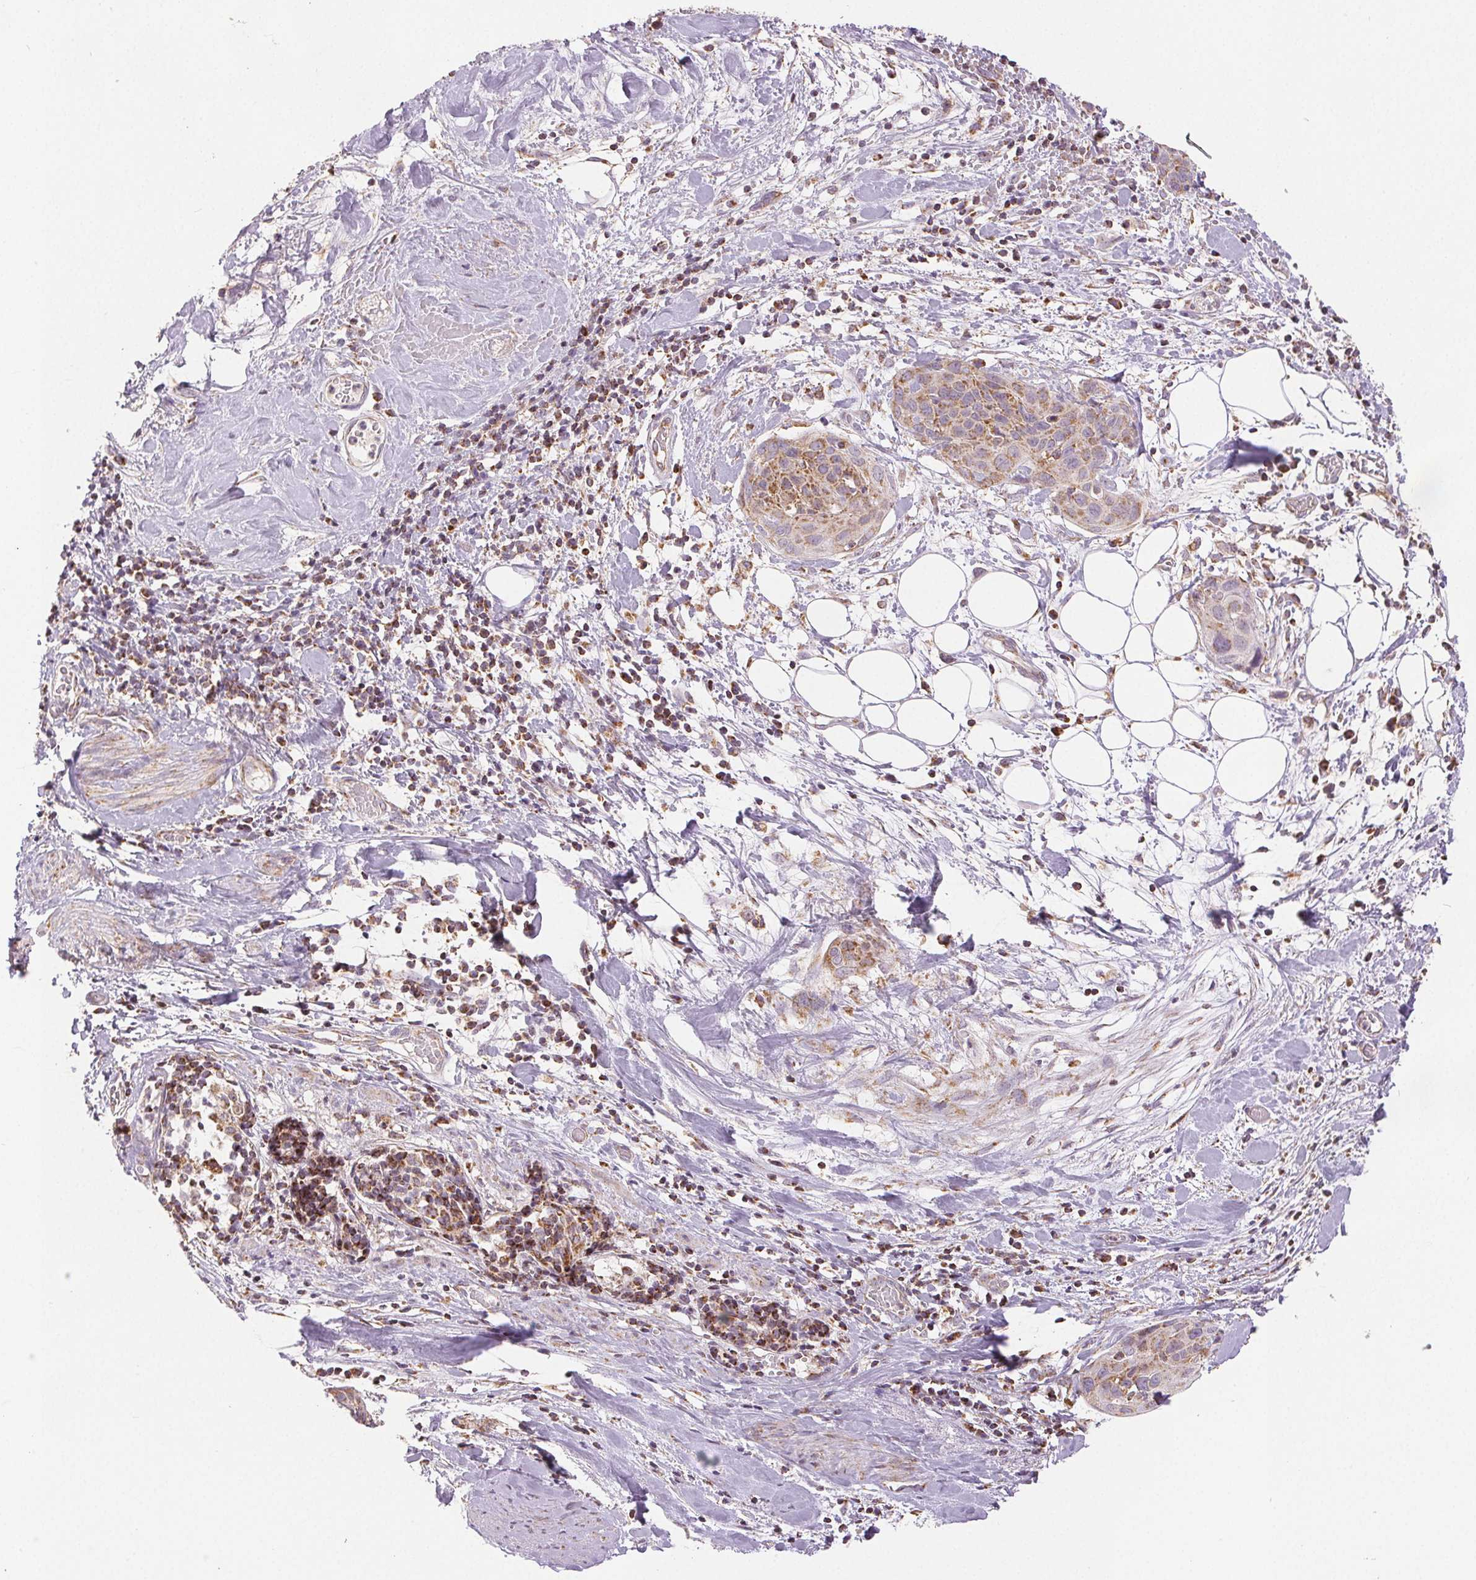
{"staining": {"intensity": "moderate", "quantity": "25%-75%", "location": "cytoplasmic/membranous"}, "tissue": "cervical cancer", "cell_type": "Tumor cells", "image_type": "cancer", "snomed": [{"axis": "morphology", "description": "Squamous cell carcinoma, NOS"}, {"axis": "topography", "description": "Cervix"}], "caption": "Immunohistochemical staining of human cervical cancer (squamous cell carcinoma) reveals medium levels of moderate cytoplasmic/membranous protein expression in about 25%-75% of tumor cells.", "gene": "SDHB", "patient": {"sex": "female", "age": 39}}